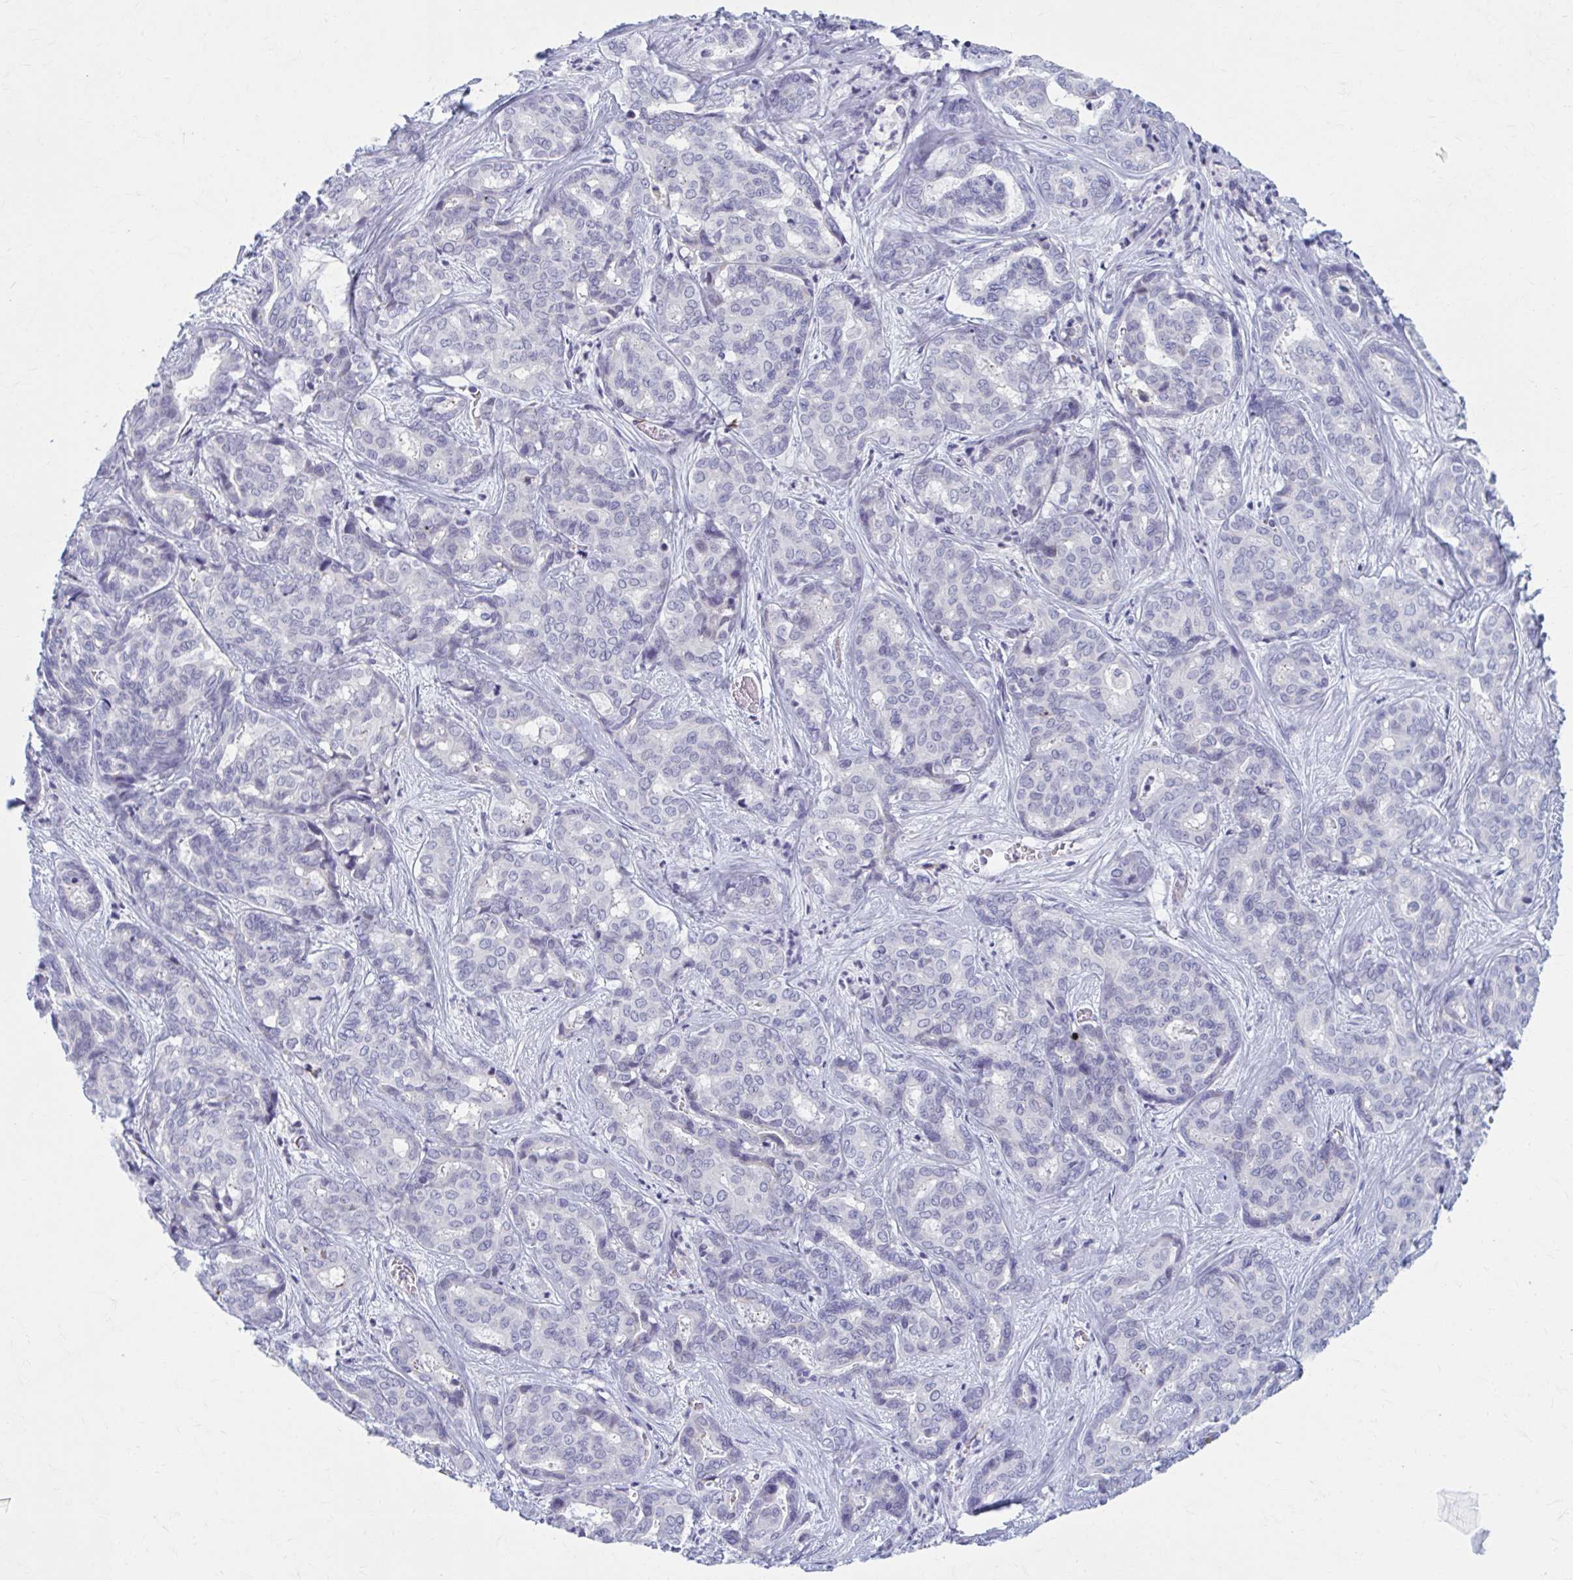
{"staining": {"intensity": "negative", "quantity": "none", "location": "none"}, "tissue": "liver cancer", "cell_type": "Tumor cells", "image_type": "cancer", "snomed": [{"axis": "morphology", "description": "Cholangiocarcinoma"}, {"axis": "topography", "description": "Liver"}], "caption": "Immunohistochemical staining of cholangiocarcinoma (liver) reveals no significant expression in tumor cells.", "gene": "CCDC105", "patient": {"sex": "female", "age": 64}}